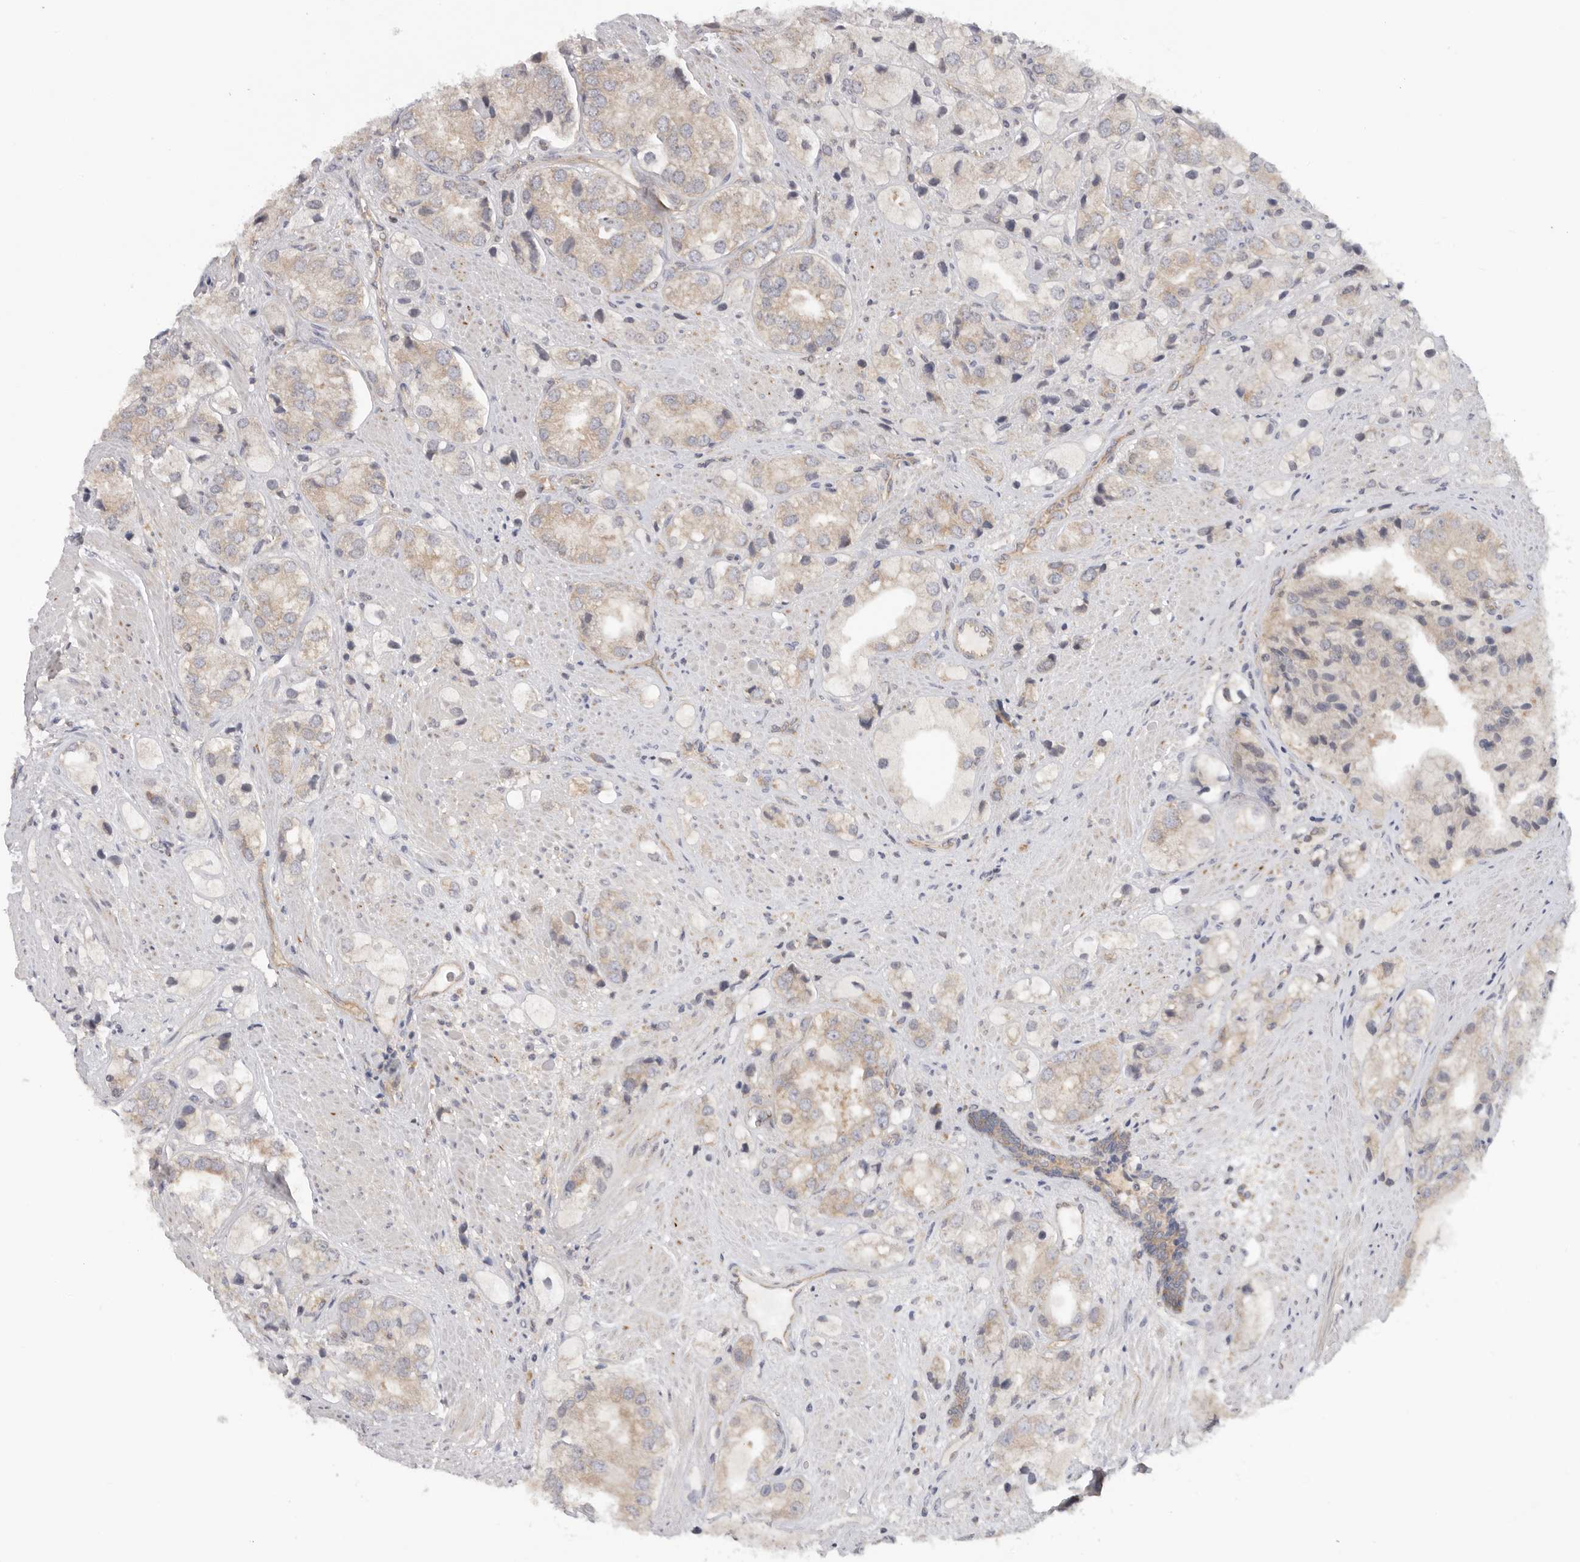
{"staining": {"intensity": "weak", "quantity": ">75%", "location": "cytoplasmic/membranous"}, "tissue": "prostate cancer", "cell_type": "Tumor cells", "image_type": "cancer", "snomed": [{"axis": "morphology", "description": "Adenocarcinoma, High grade"}, {"axis": "topography", "description": "Prostate"}], "caption": "Protein staining by immunohistochemistry displays weak cytoplasmic/membranous staining in about >75% of tumor cells in prostate cancer.", "gene": "PPP1R42", "patient": {"sex": "male", "age": 50}}